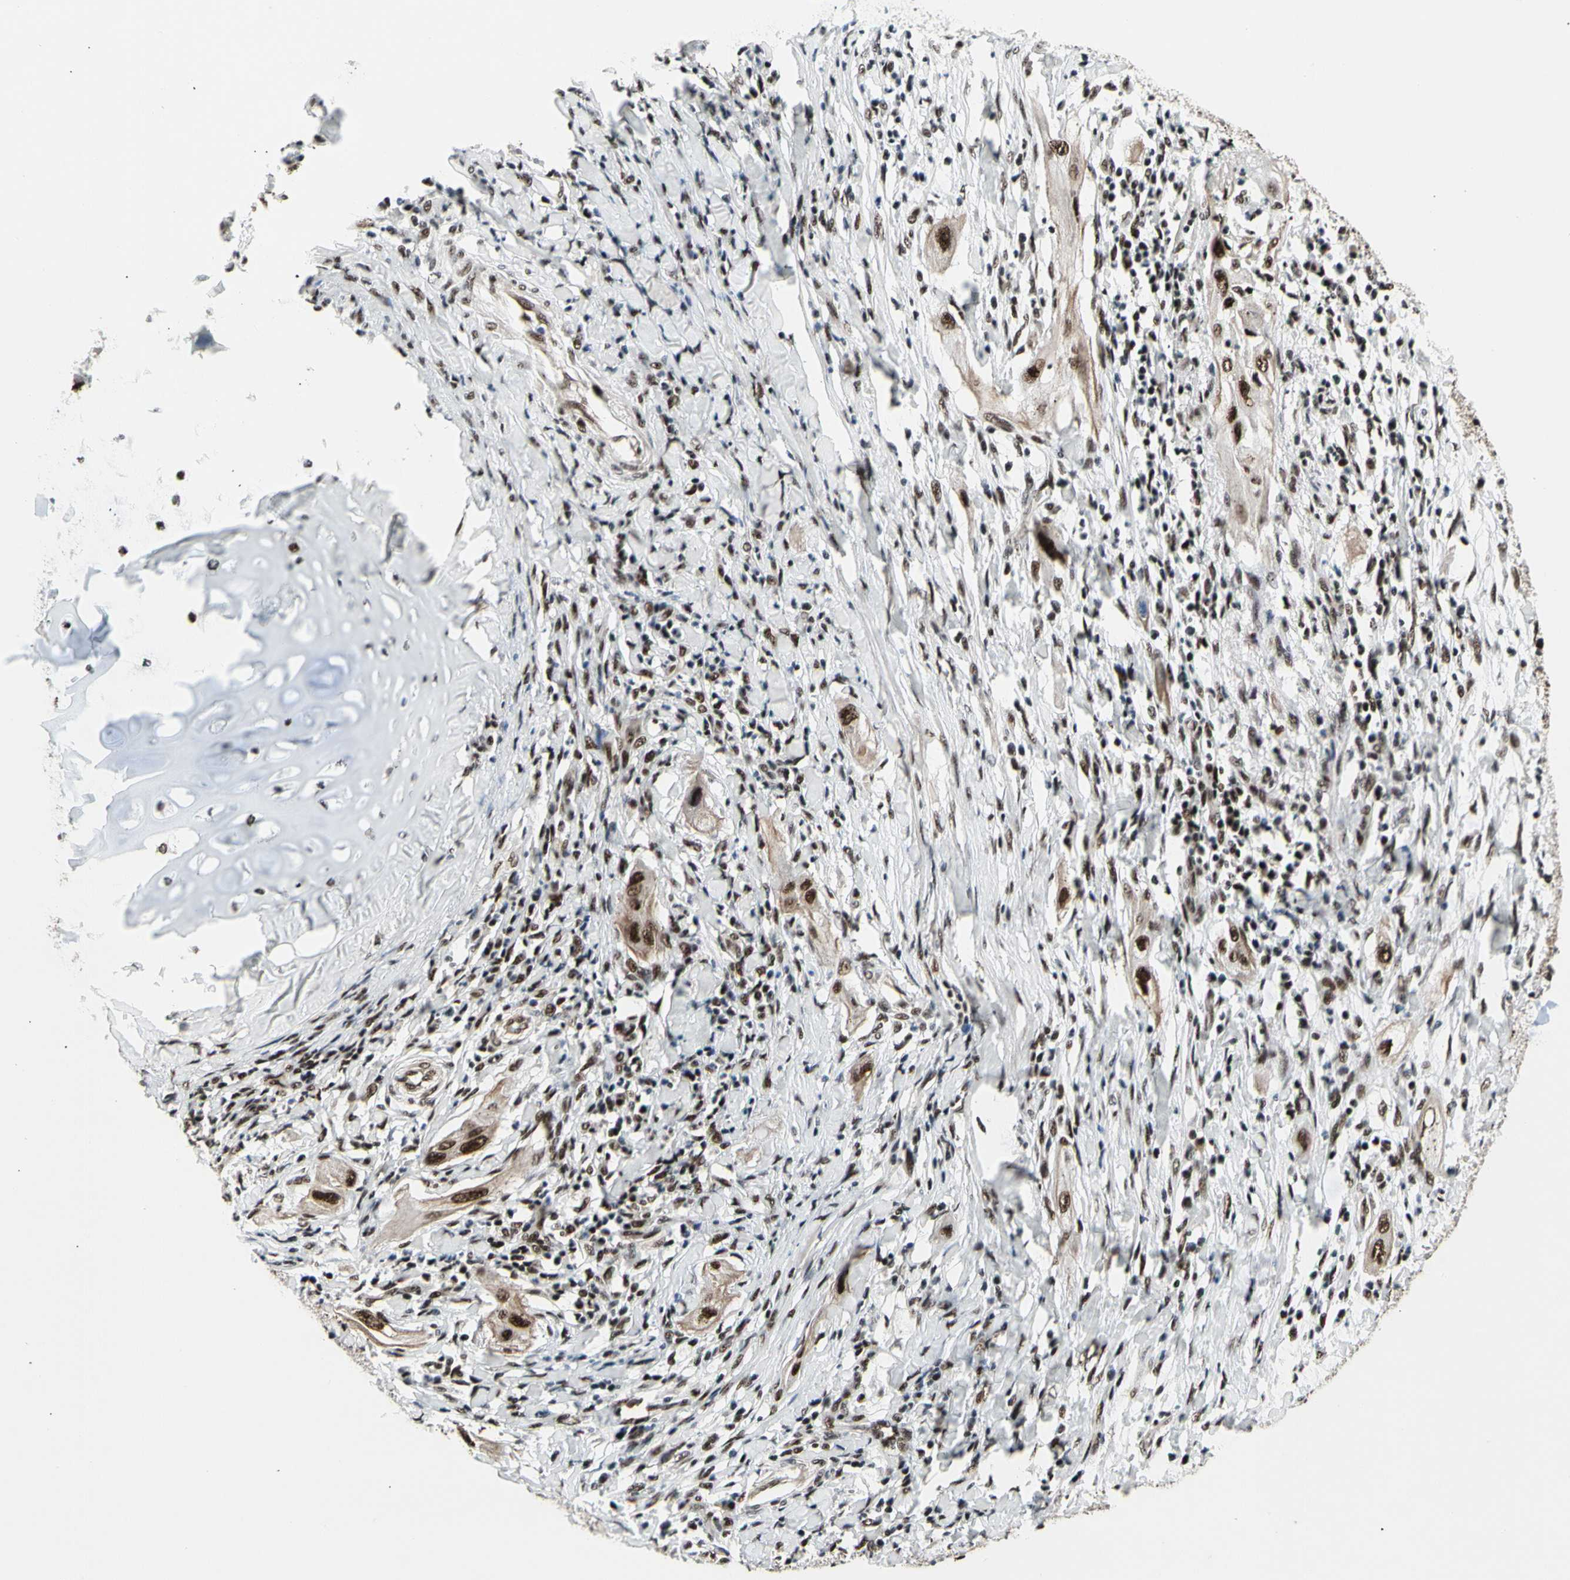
{"staining": {"intensity": "strong", "quantity": ">75%", "location": "nuclear"}, "tissue": "lung cancer", "cell_type": "Tumor cells", "image_type": "cancer", "snomed": [{"axis": "morphology", "description": "Squamous cell carcinoma, NOS"}, {"axis": "topography", "description": "Lung"}], "caption": "Lung squamous cell carcinoma tissue displays strong nuclear staining in approximately >75% of tumor cells", "gene": "SRSF11", "patient": {"sex": "female", "age": 47}}